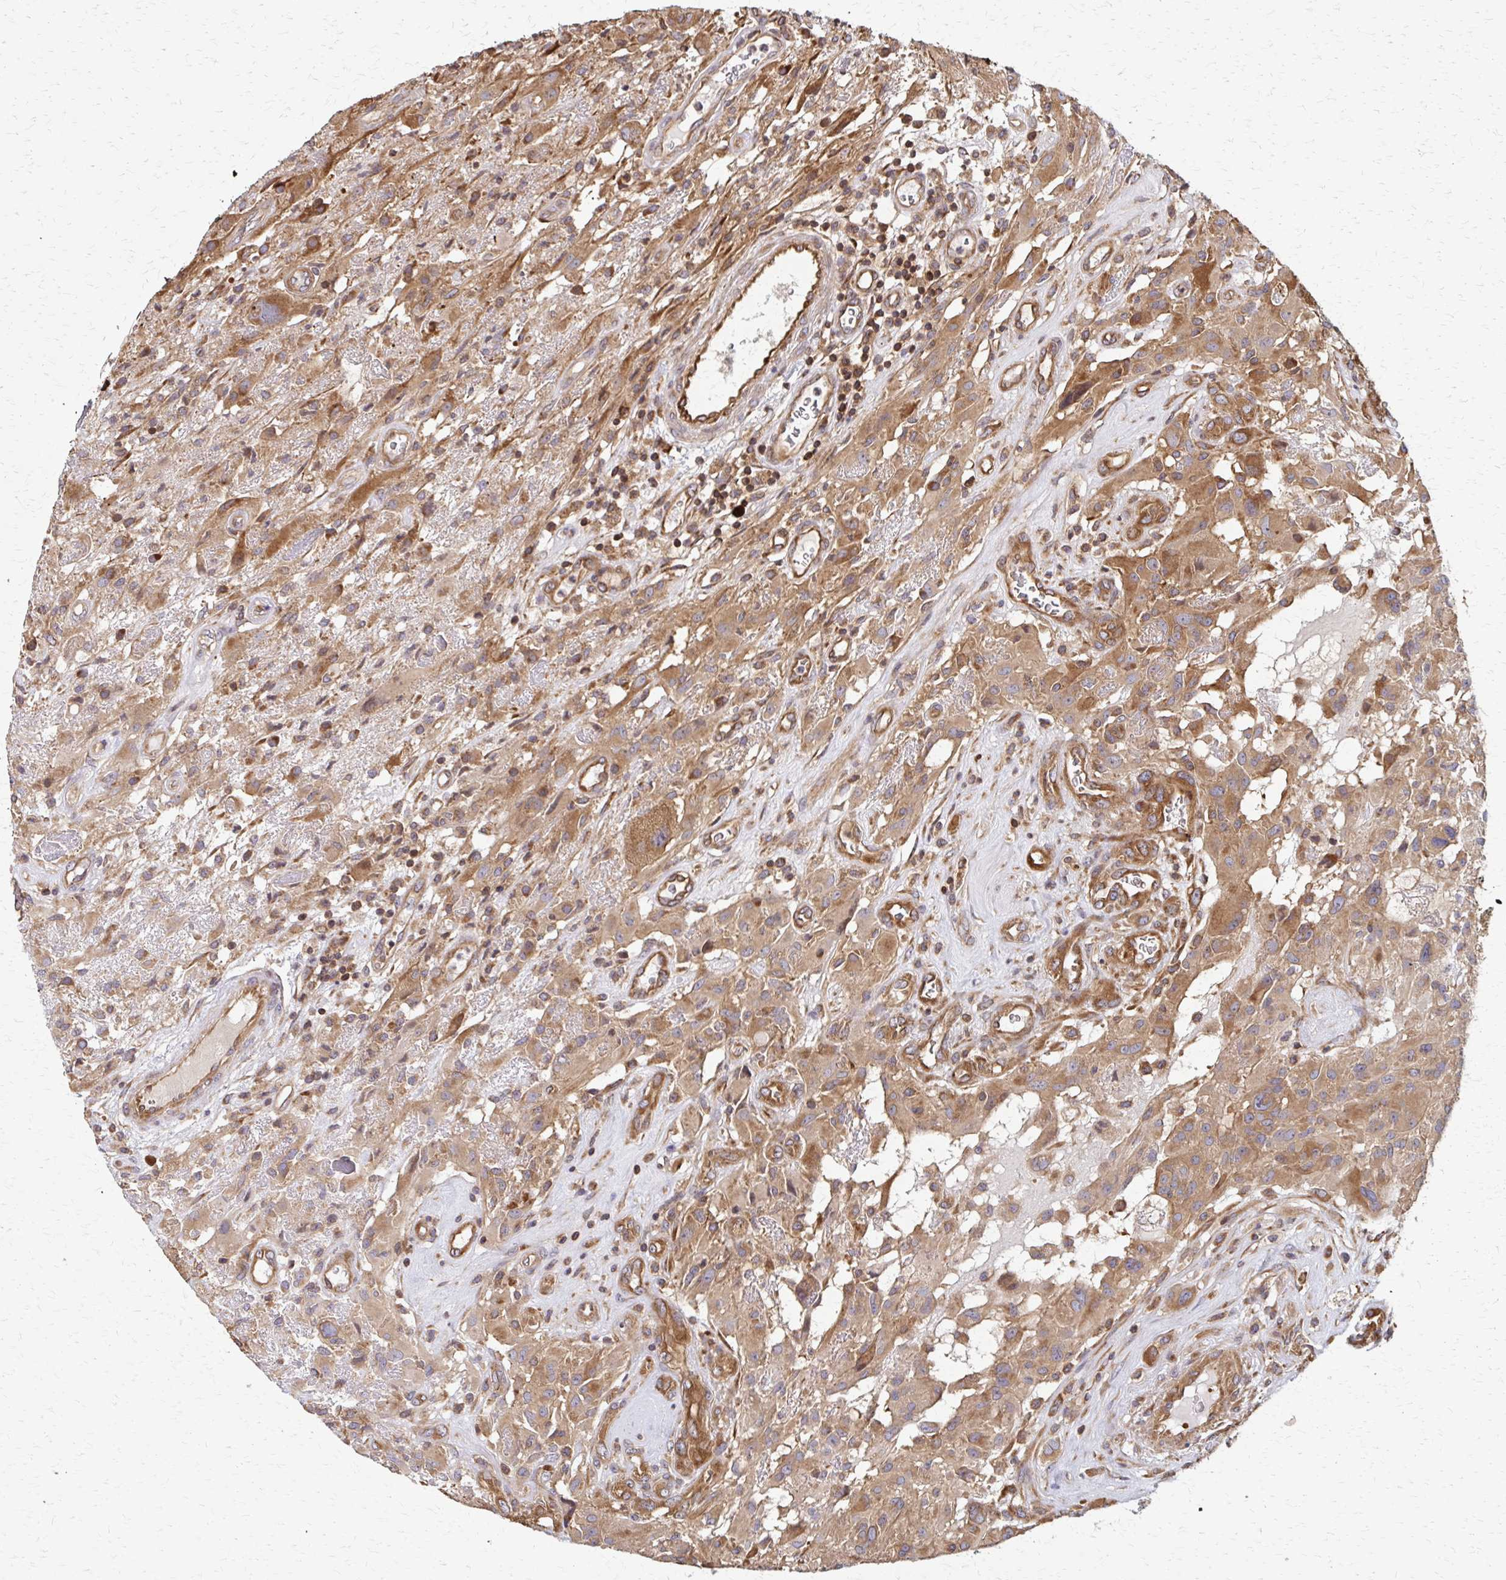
{"staining": {"intensity": "moderate", "quantity": ">75%", "location": "cytoplasmic/membranous"}, "tissue": "glioma", "cell_type": "Tumor cells", "image_type": "cancer", "snomed": [{"axis": "morphology", "description": "Glioma, malignant, High grade"}, {"axis": "topography", "description": "Brain"}], "caption": "Malignant glioma (high-grade) stained with a protein marker shows moderate staining in tumor cells.", "gene": "EEF2", "patient": {"sex": "male", "age": 46}}